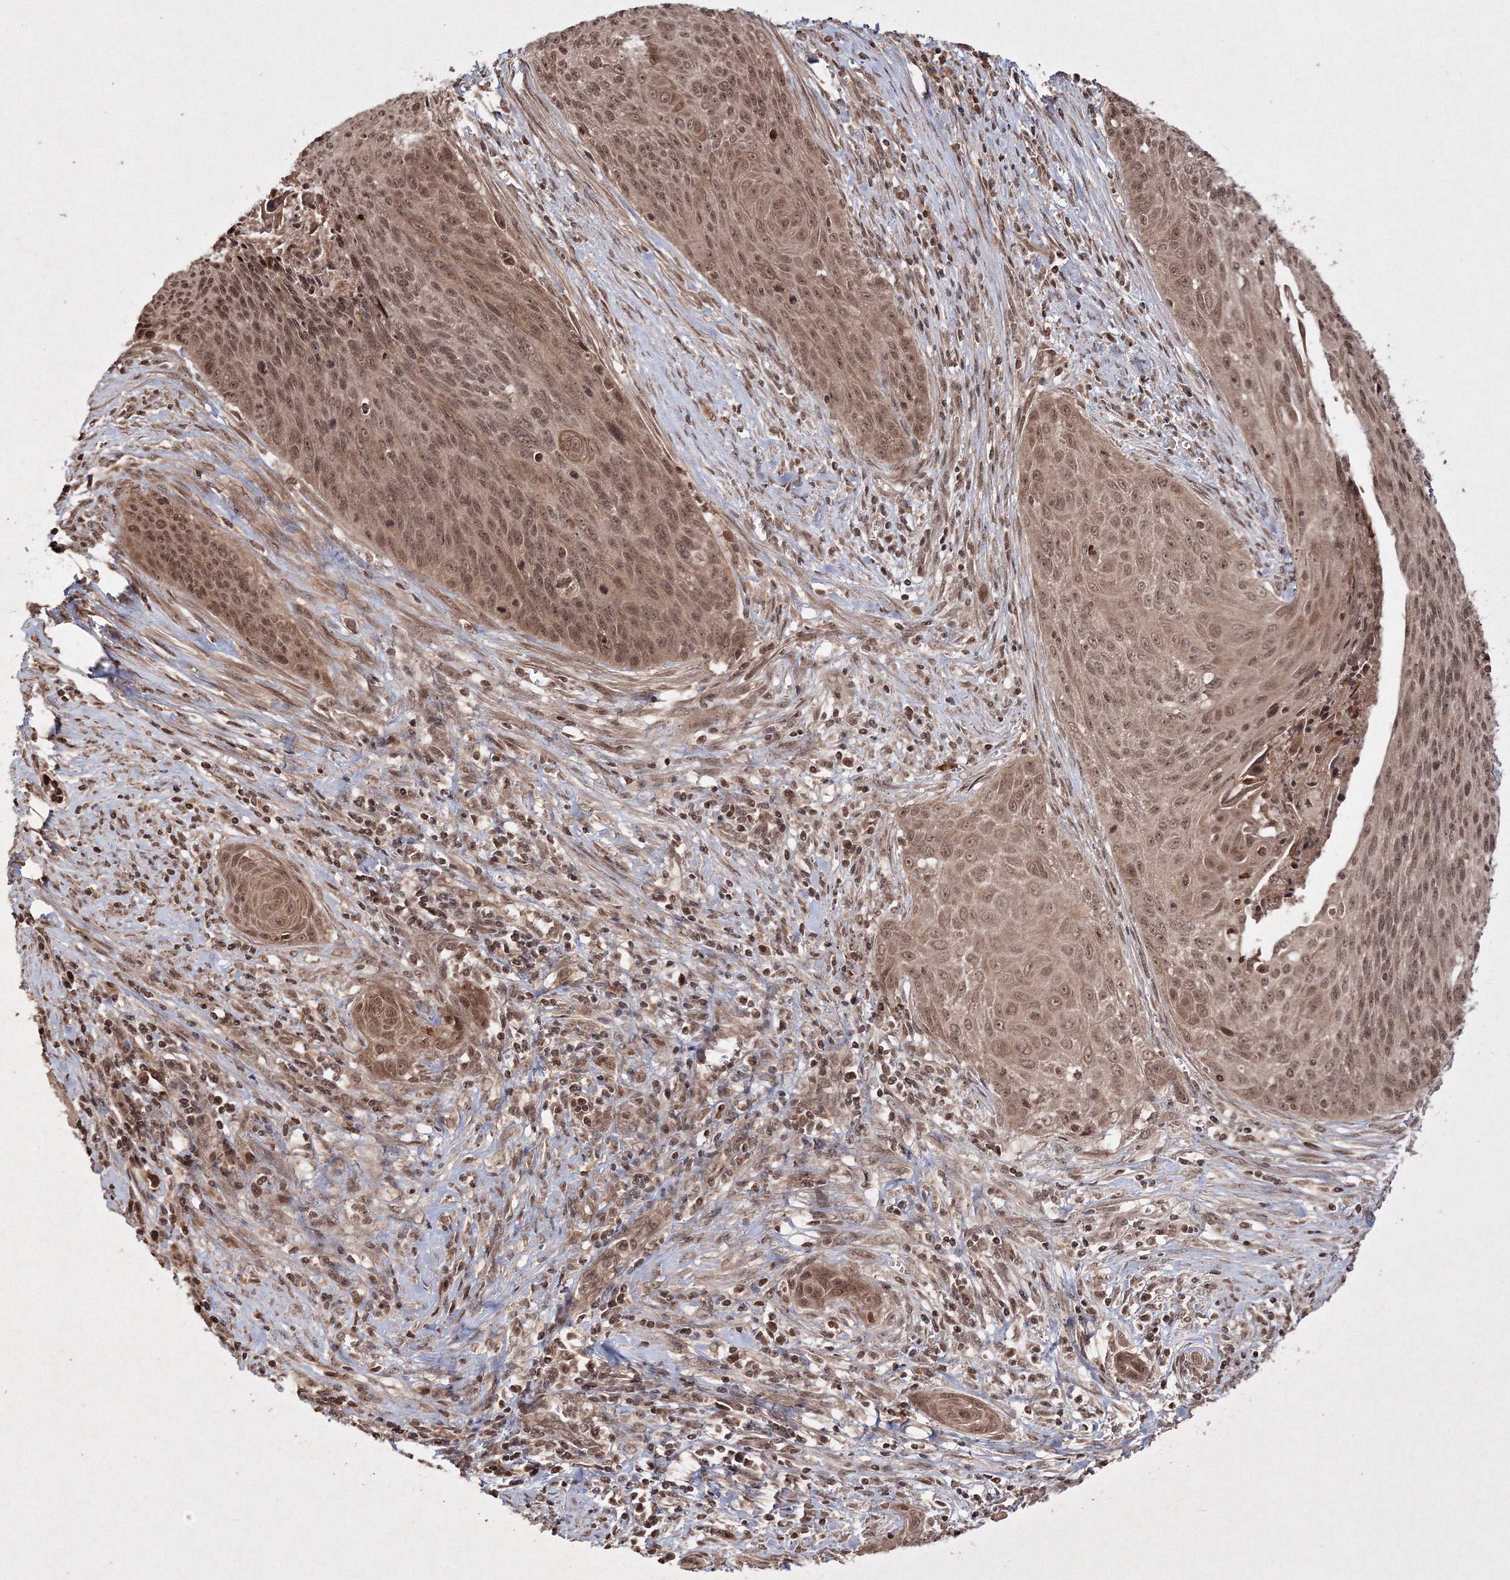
{"staining": {"intensity": "moderate", "quantity": ">75%", "location": "cytoplasmic/membranous,nuclear"}, "tissue": "cervical cancer", "cell_type": "Tumor cells", "image_type": "cancer", "snomed": [{"axis": "morphology", "description": "Squamous cell carcinoma, NOS"}, {"axis": "topography", "description": "Cervix"}], "caption": "An immunohistochemistry histopathology image of tumor tissue is shown. Protein staining in brown labels moderate cytoplasmic/membranous and nuclear positivity in cervical cancer (squamous cell carcinoma) within tumor cells.", "gene": "PEX13", "patient": {"sex": "female", "age": 55}}